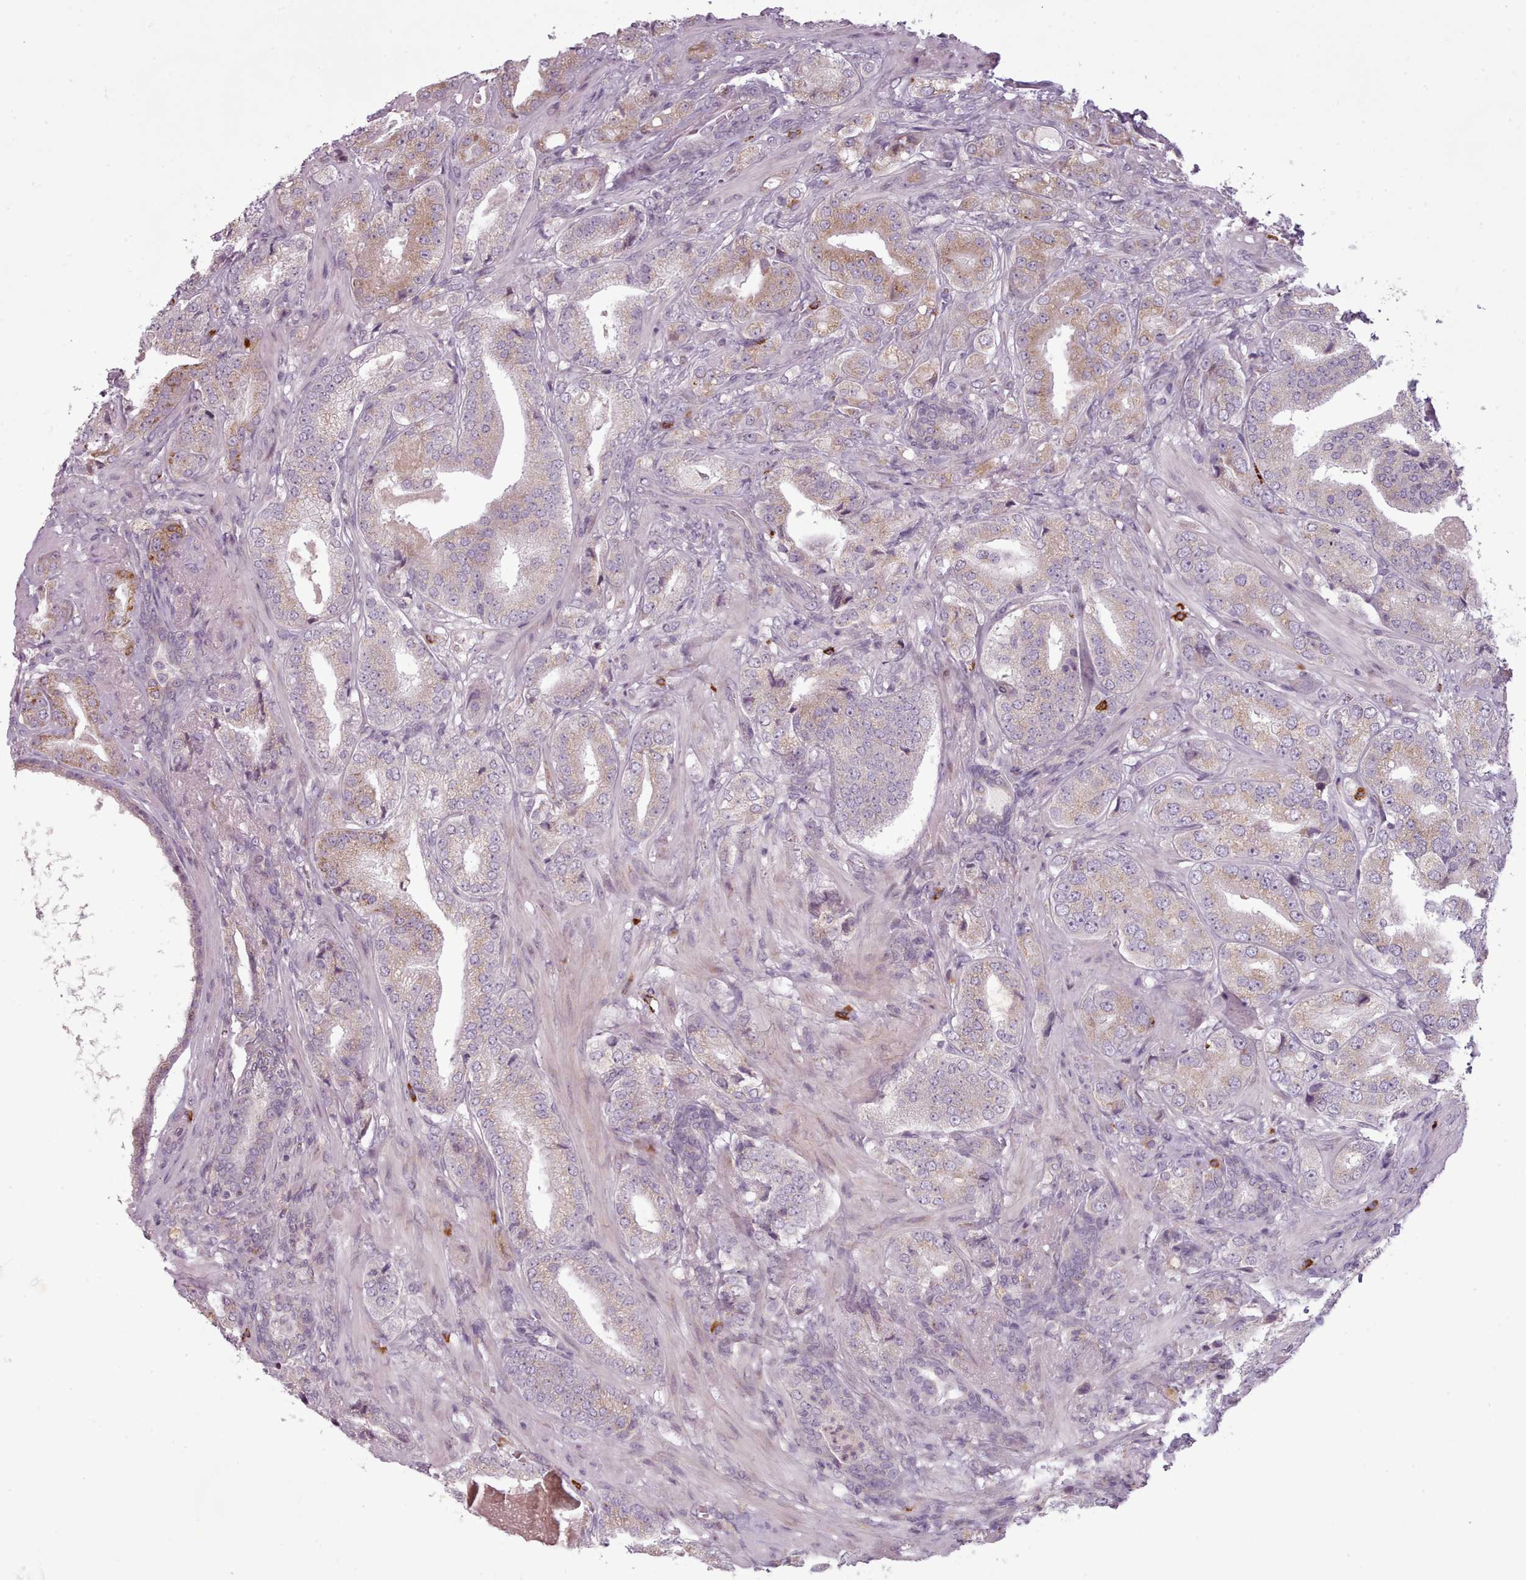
{"staining": {"intensity": "moderate", "quantity": "<25%", "location": "cytoplasmic/membranous"}, "tissue": "prostate cancer", "cell_type": "Tumor cells", "image_type": "cancer", "snomed": [{"axis": "morphology", "description": "Adenocarcinoma, High grade"}, {"axis": "topography", "description": "Prostate"}], "caption": "Prostate cancer (adenocarcinoma (high-grade)) was stained to show a protein in brown. There is low levels of moderate cytoplasmic/membranous staining in about <25% of tumor cells.", "gene": "LAPTM5", "patient": {"sex": "male", "age": 63}}